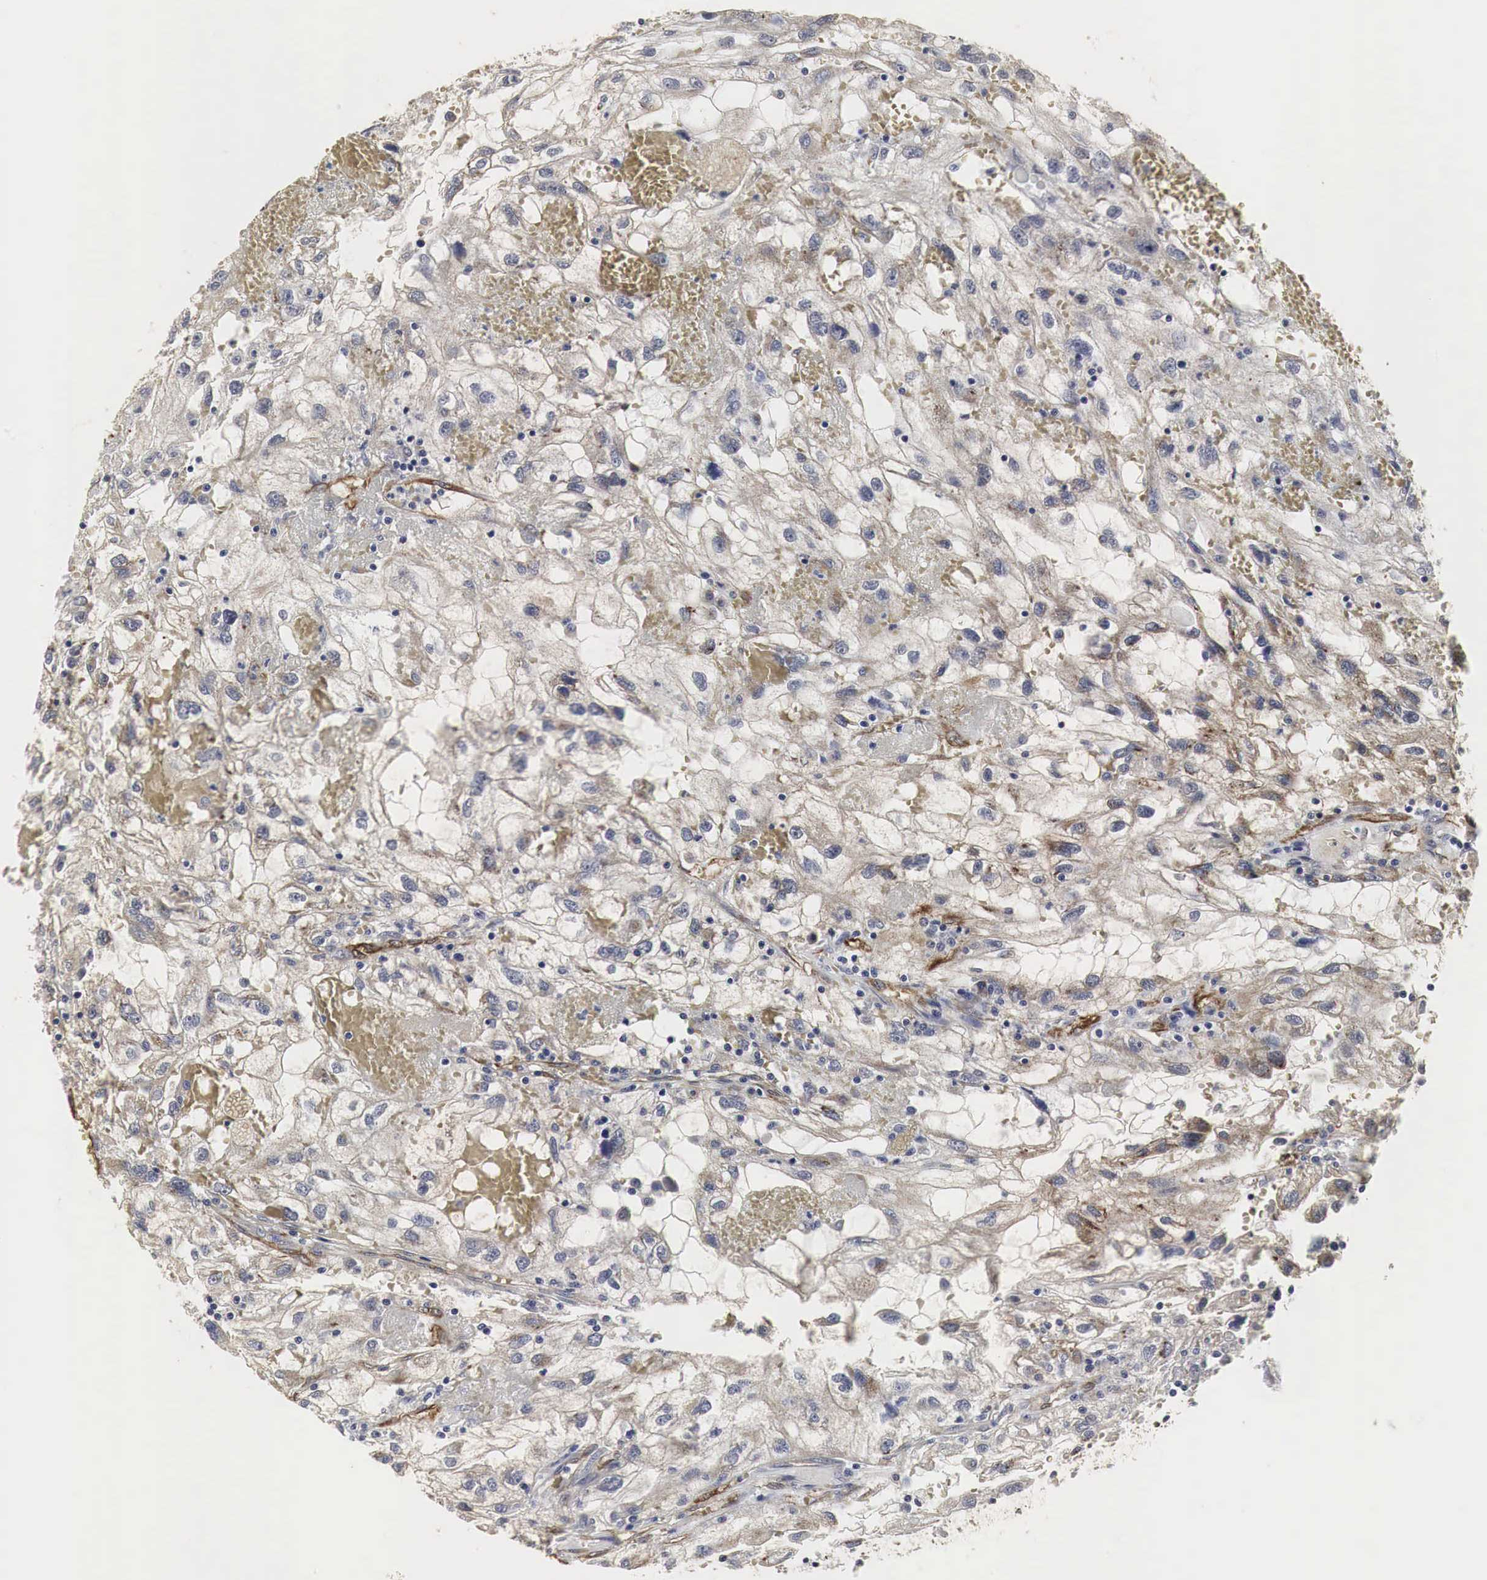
{"staining": {"intensity": "negative", "quantity": "none", "location": "none"}, "tissue": "renal cancer", "cell_type": "Tumor cells", "image_type": "cancer", "snomed": [{"axis": "morphology", "description": "Normal tissue, NOS"}, {"axis": "morphology", "description": "Adenocarcinoma, NOS"}, {"axis": "topography", "description": "Kidney"}], "caption": "Micrograph shows no protein positivity in tumor cells of renal adenocarcinoma tissue.", "gene": "SPIN1", "patient": {"sex": "male", "age": 71}}